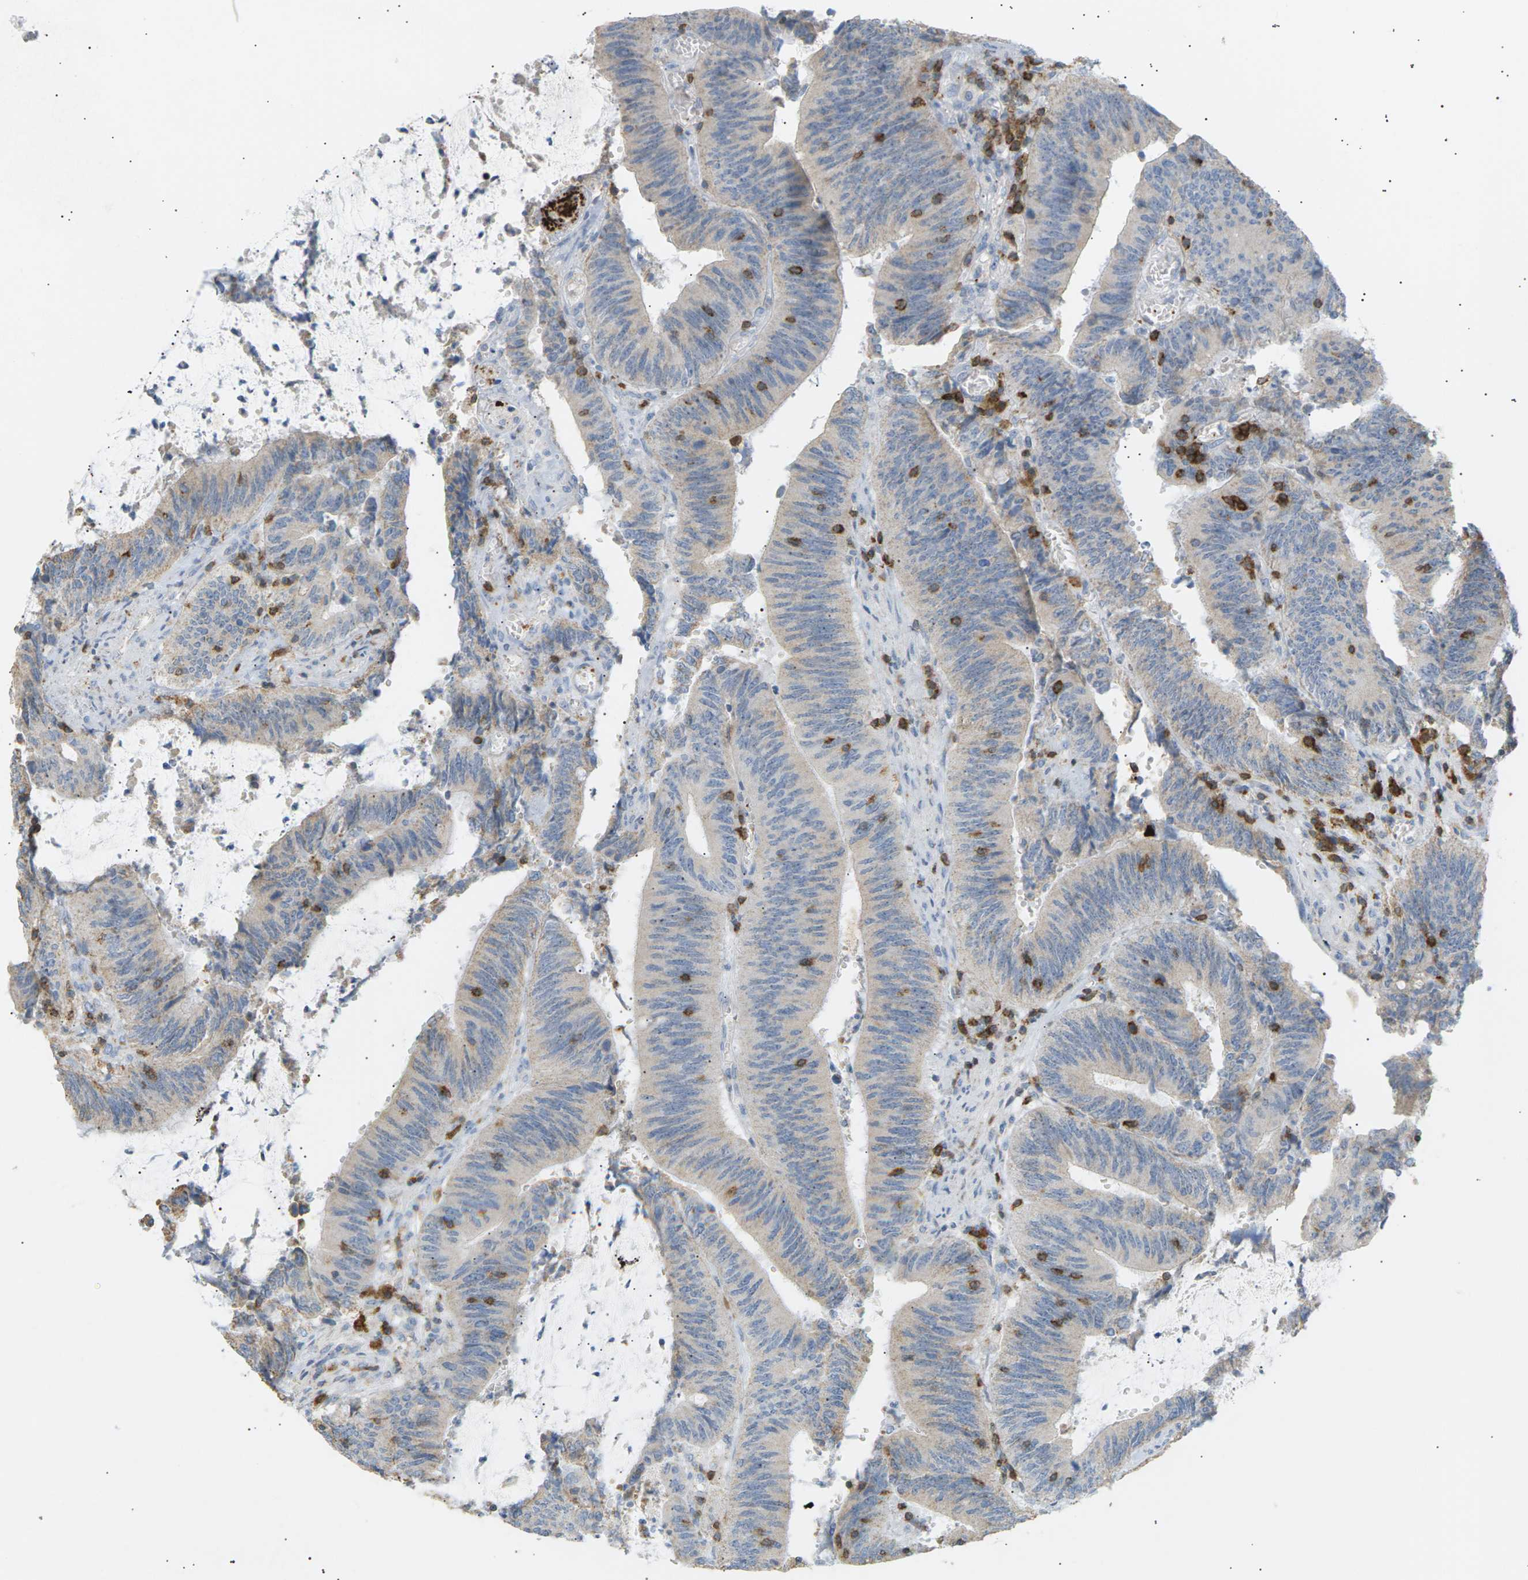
{"staining": {"intensity": "negative", "quantity": "none", "location": "none"}, "tissue": "colorectal cancer", "cell_type": "Tumor cells", "image_type": "cancer", "snomed": [{"axis": "morphology", "description": "Normal tissue, NOS"}, {"axis": "morphology", "description": "Adenocarcinoma, NOS"}, {"axis": "topography", "description": "Rectum"}], "caption": "Tumor cells are negative for protein expression in human adenocarcinoma (colorectal). (DAB (3,3'-diaminobenzidine) IHC with hematoxylin counter stain).", "gene": "LIME1", "patient": {"sex": "female", "age": 66}}